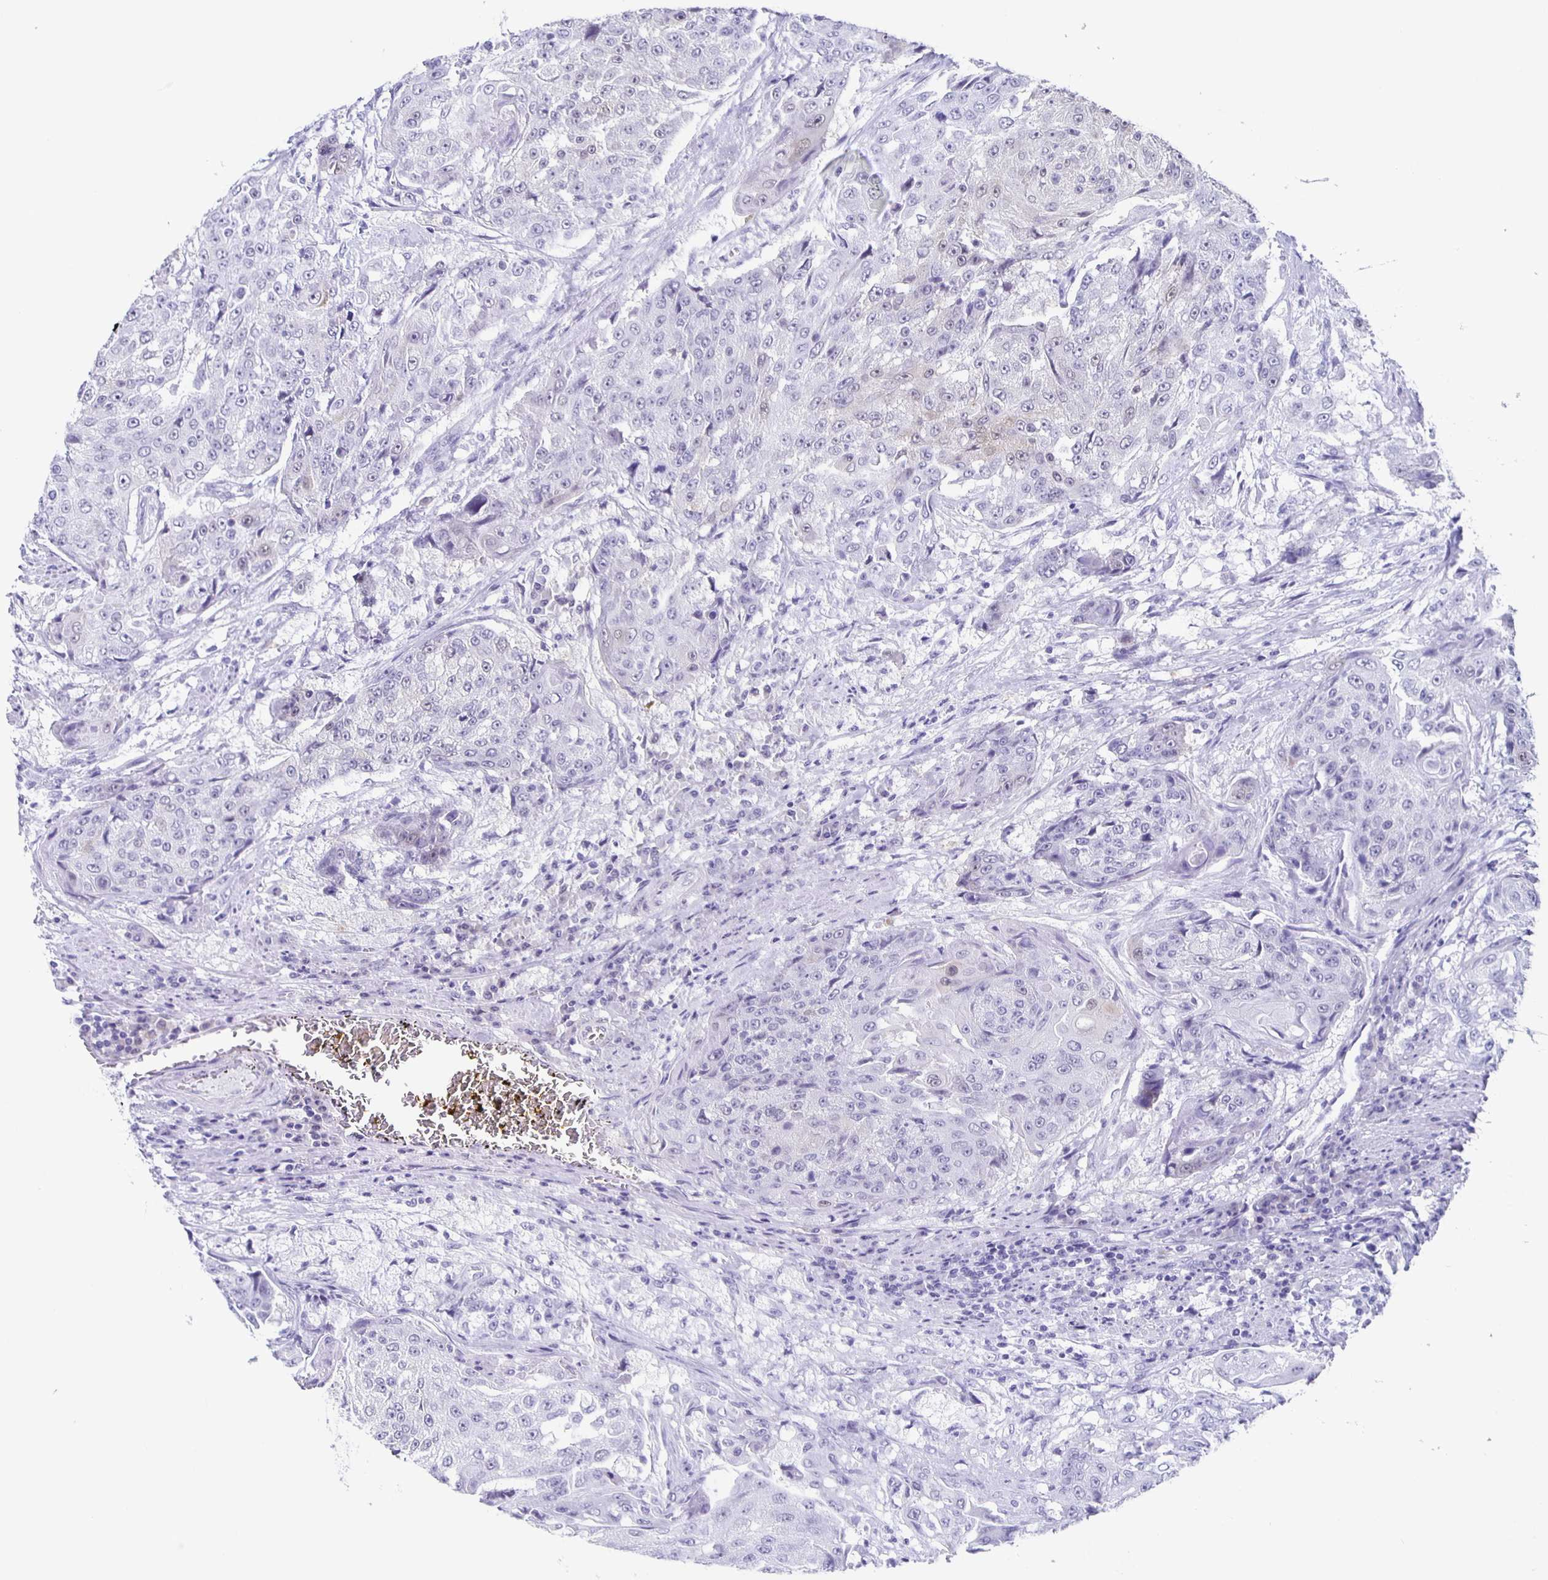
{"staining": {"intensity": "negative", "quantity": "none", "location": "none"}, "tissue": "urothelial cancer", "cell_type": "Tumor cells", "image_type": "cancer", "snomed": [{"axis": "morphology", "description": "Urothelial carcinoma, High grade"}, {"axis": "topography", "description": "Urinary bladder"}], "caption": "Immunohistochemistry (IHC) image of urothelial carcinoma (high-grade) stained for a protein (brown), which shows no positivity in tumor cells.", "gene": "TPPP", "patient": {"sex": "female", "age": 63}}